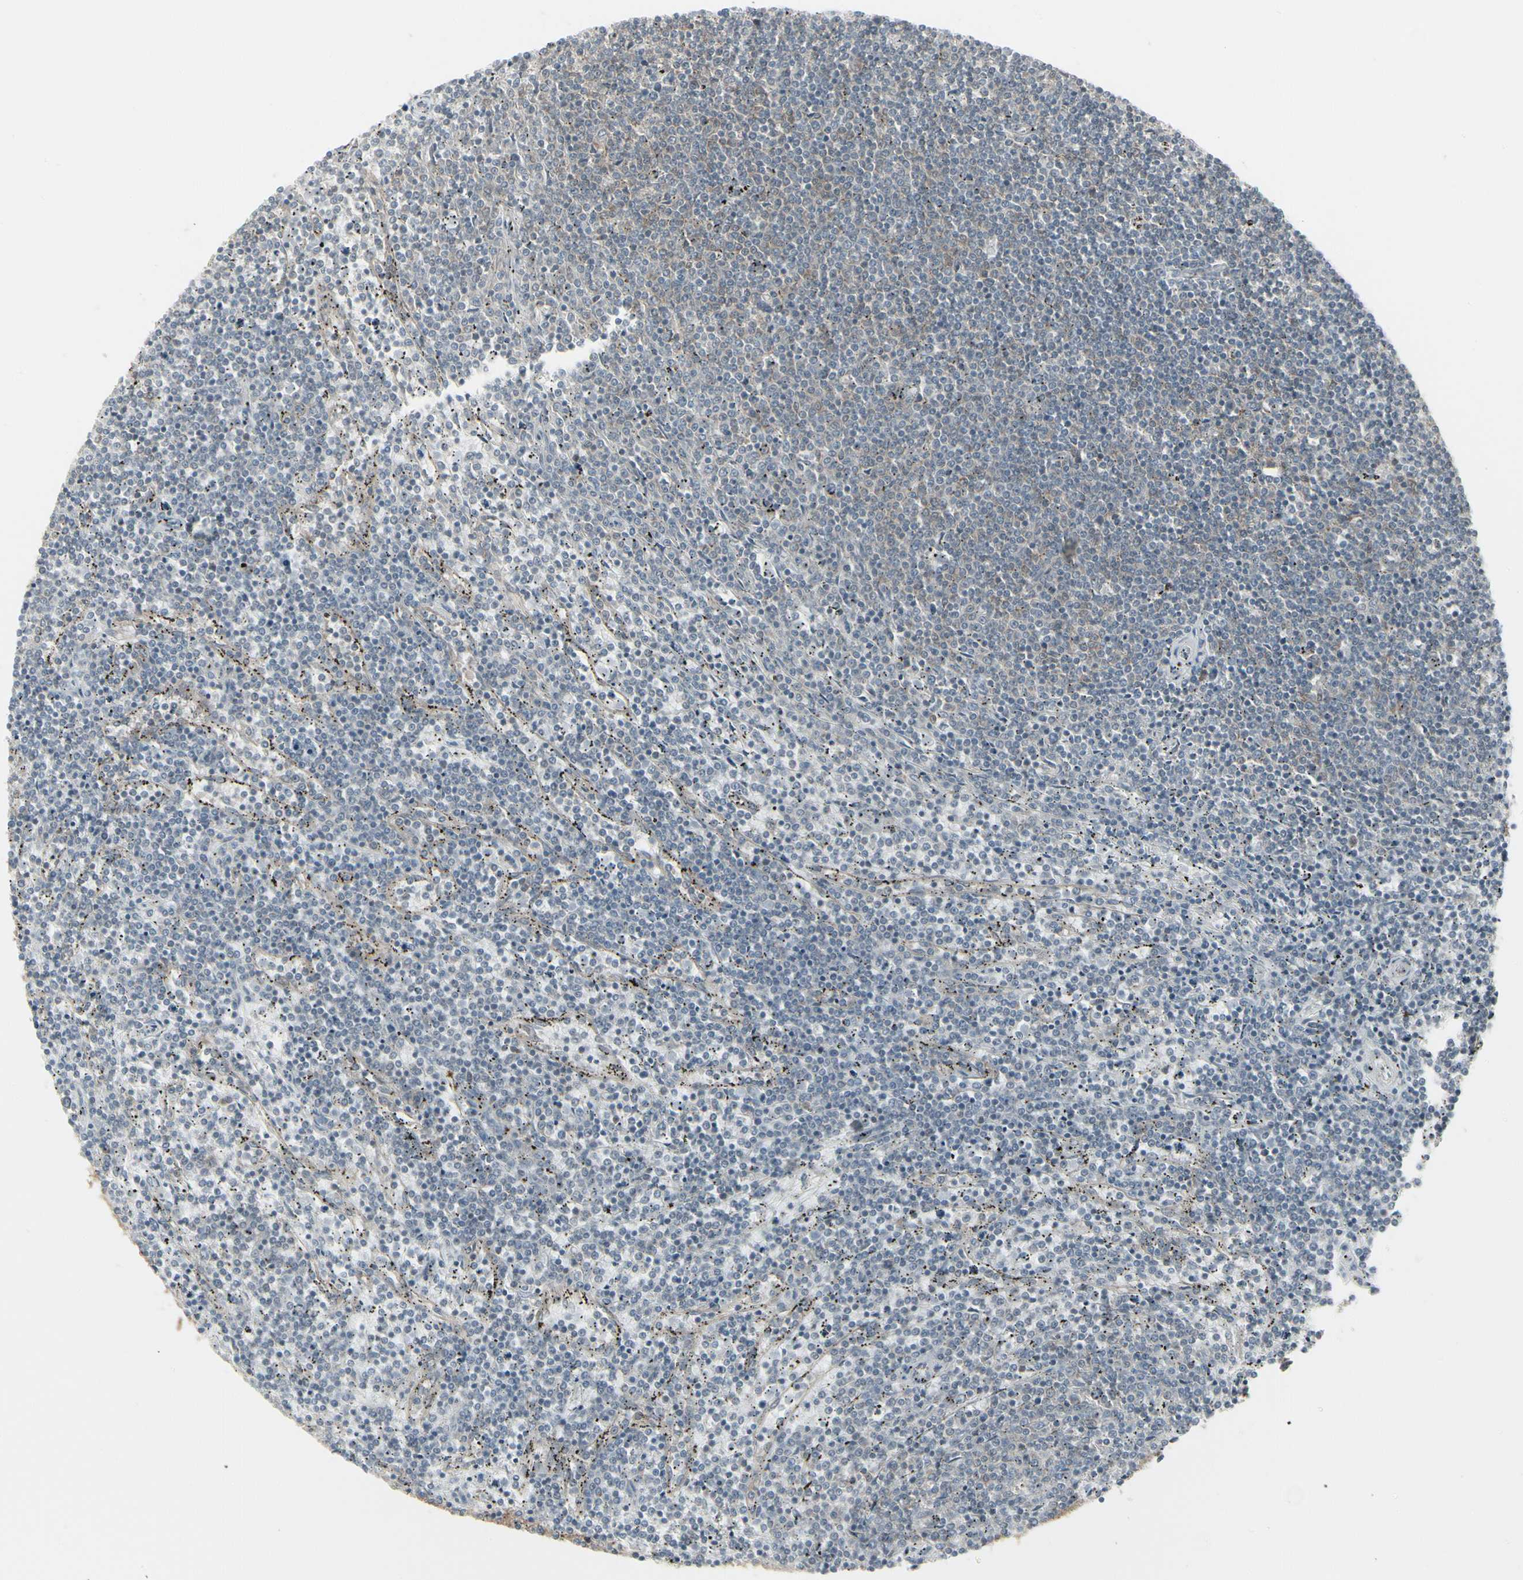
{"staining": {"intensity": "weak", "quantity": "25%-75%", "location": "cytoplasmic/membranous"}, "tissue": "lymphoma", "cell_type": "Tumor cells", "image_type": "cancer", "snomed": [{"axis": "morphology", "description": "Malignant lymphoma, non-Hodgkin's type, Low grade"}, {"axis": "topography", "description": "Spleen"}], "caption": "This micrograph exhibits IHC staining of human malignant lymphoma, non-Hodgkin's type (low-grade), with low weak cytoplasmic/membranous positivity in approximately 25%-75% of tumor cells.", "gene": "EPS15", "patient": {"sex": "female", "age": 50}}